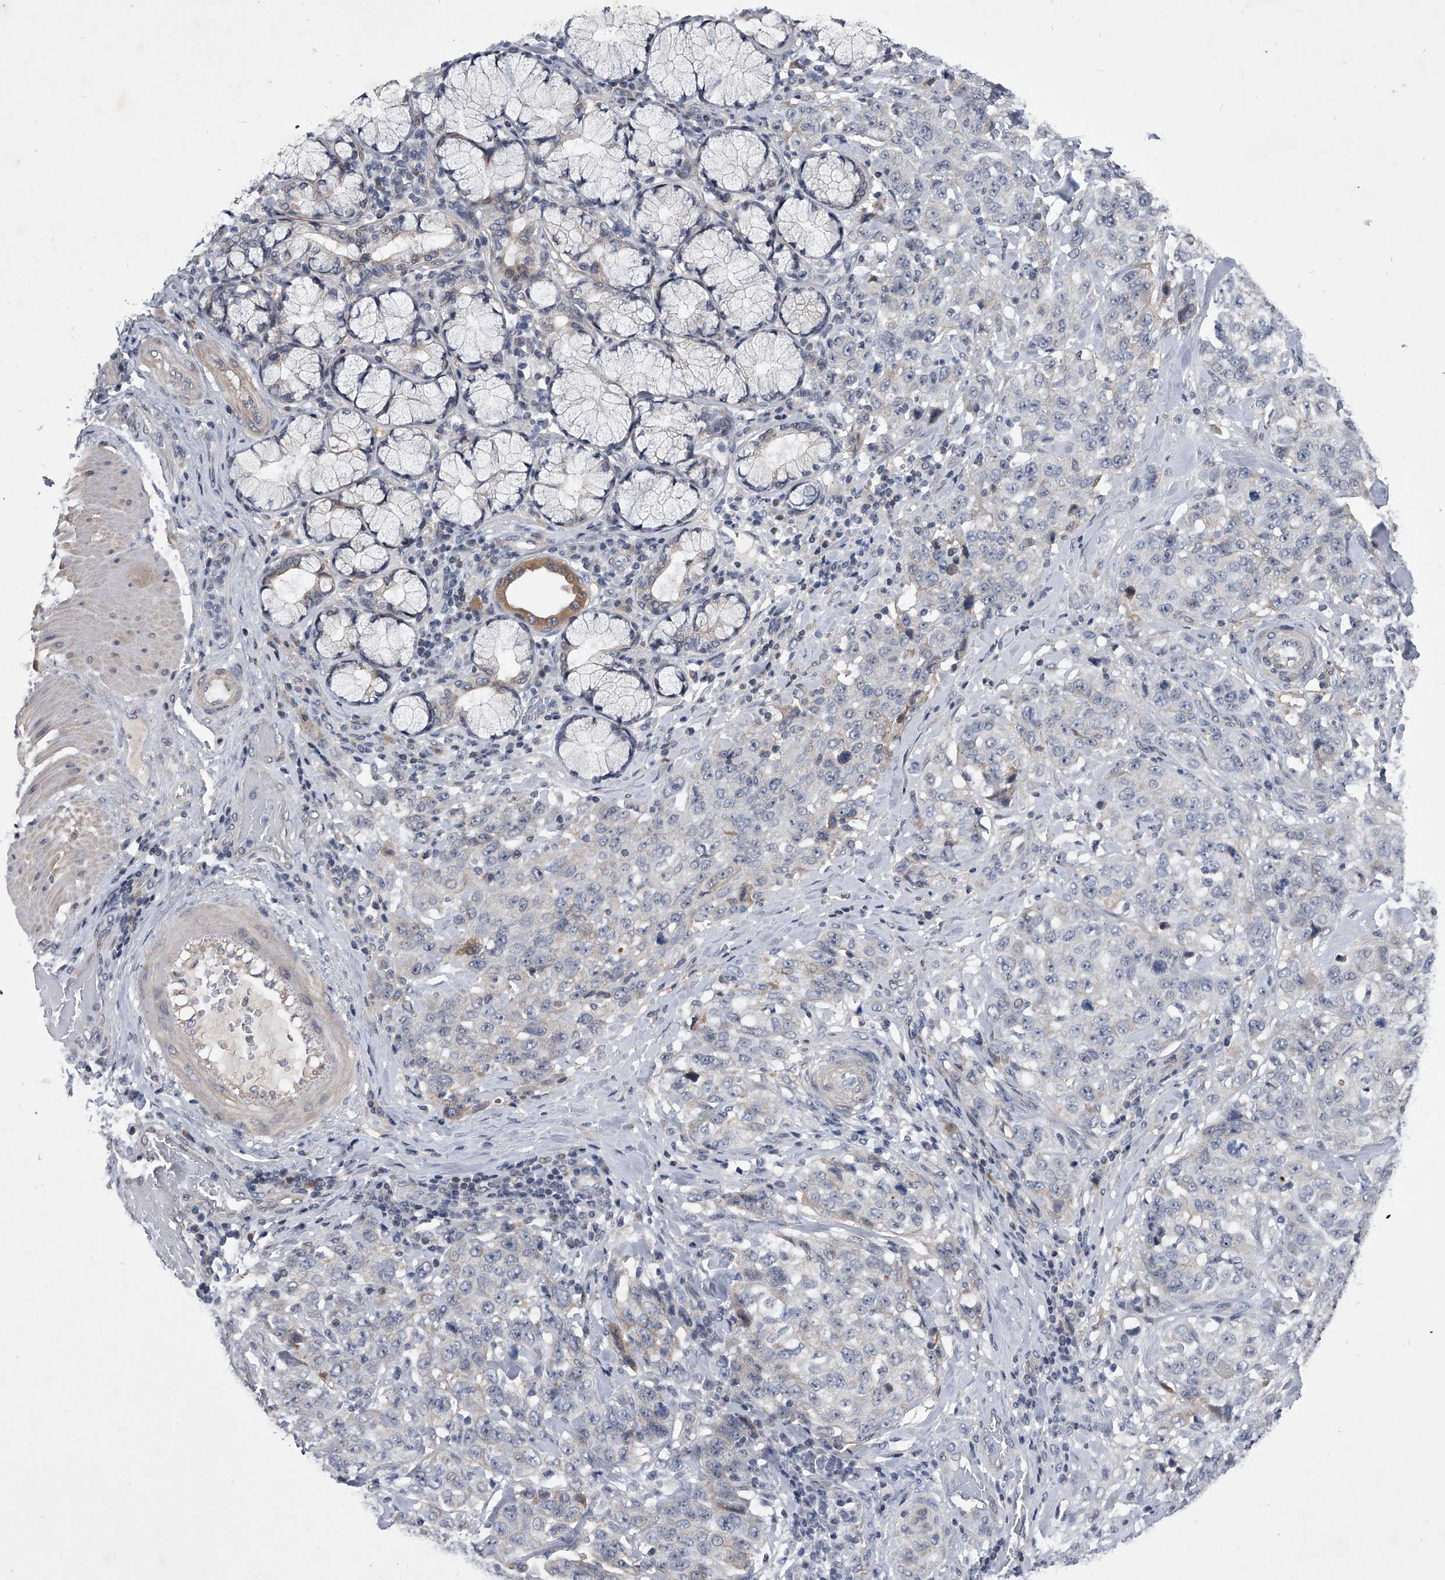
{"staining": {"intensity": "negative", "quantity": "none", "location": "none"}, "tissue": "stomach cancer", "cell_type": "Tumor cells", "image_type": "cancer", "snomed": [{"axis": "morphology", "description": "Adenocarcinoma, NOS"}, {"axis": "topography", "description": "Stomach"}], "caption": "DAB immunohistochemical staining of human stomach cancer exhibits no significant expression in tumor cells. (DAB (3,3'-diaminobenzidine) immunohistochemistry (IHC) with hematoxylin counter stain).", "gene": "ZNF76", "patient": {"sex": "male", "age": 48}}